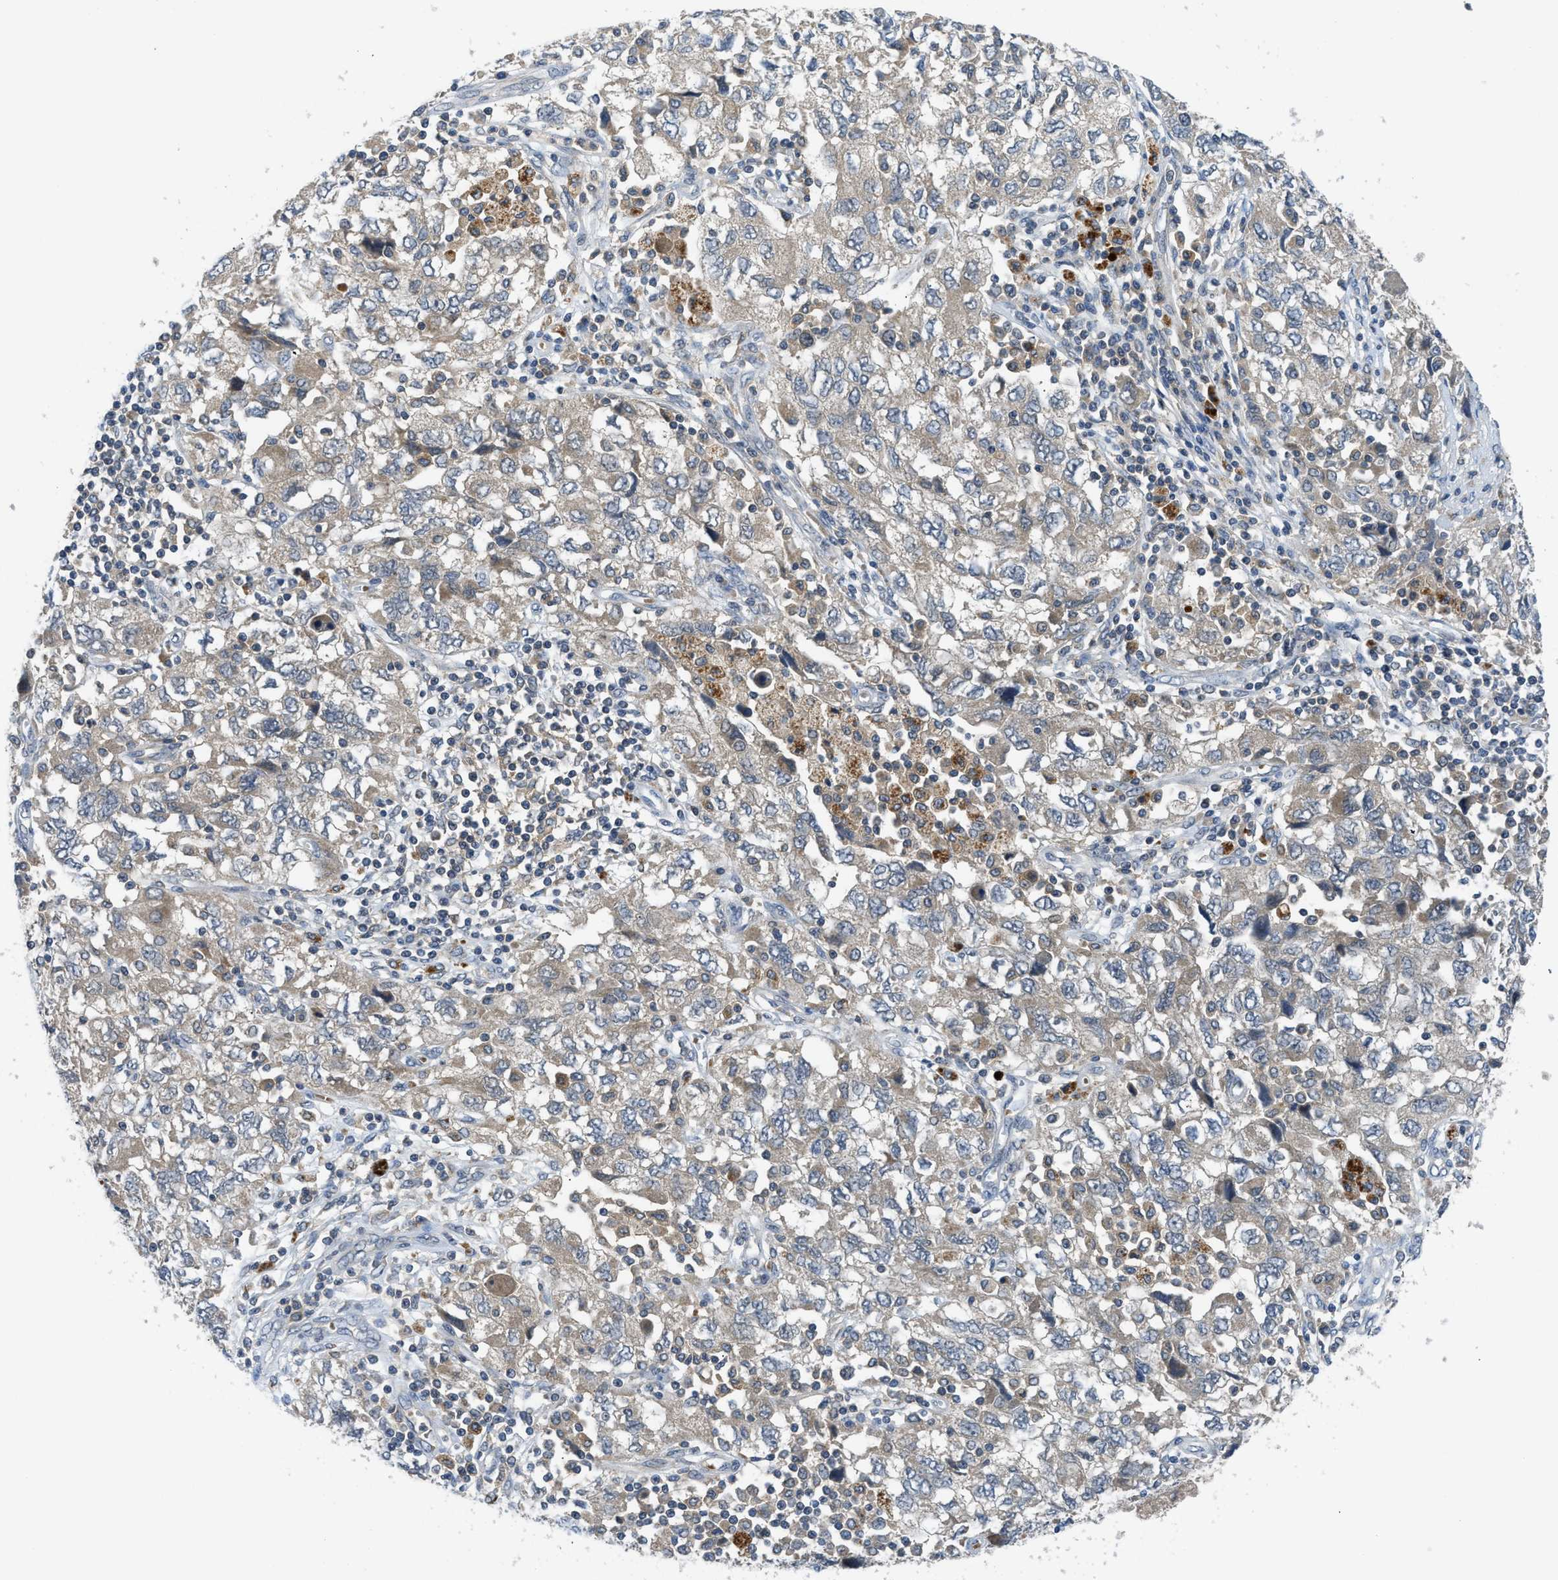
{"staining": {"intensity": "weak", "quantity": ">75%", "location": "cytoplasmic/membranous"}, "tissue": "ovarian cancer", "cell_type": "Tumor cells", "image_type": "cancer", "snomed": [{"axis": "morphology", "description": "Carcinoma, NOS"}, {"axis": "morphology", "description": "Cystadenocarcinoma, serous, NOS"}, {"axis": "topography", "description": "Ovary"}], "caption": "A histopathology image of human ovarian carcinoma stained for a protein exhibits weak cytoplasmic/membranous brown staining in tumor cells.", "gene": "PDE7A", "patient": {"sex": "female", "age": 69}}